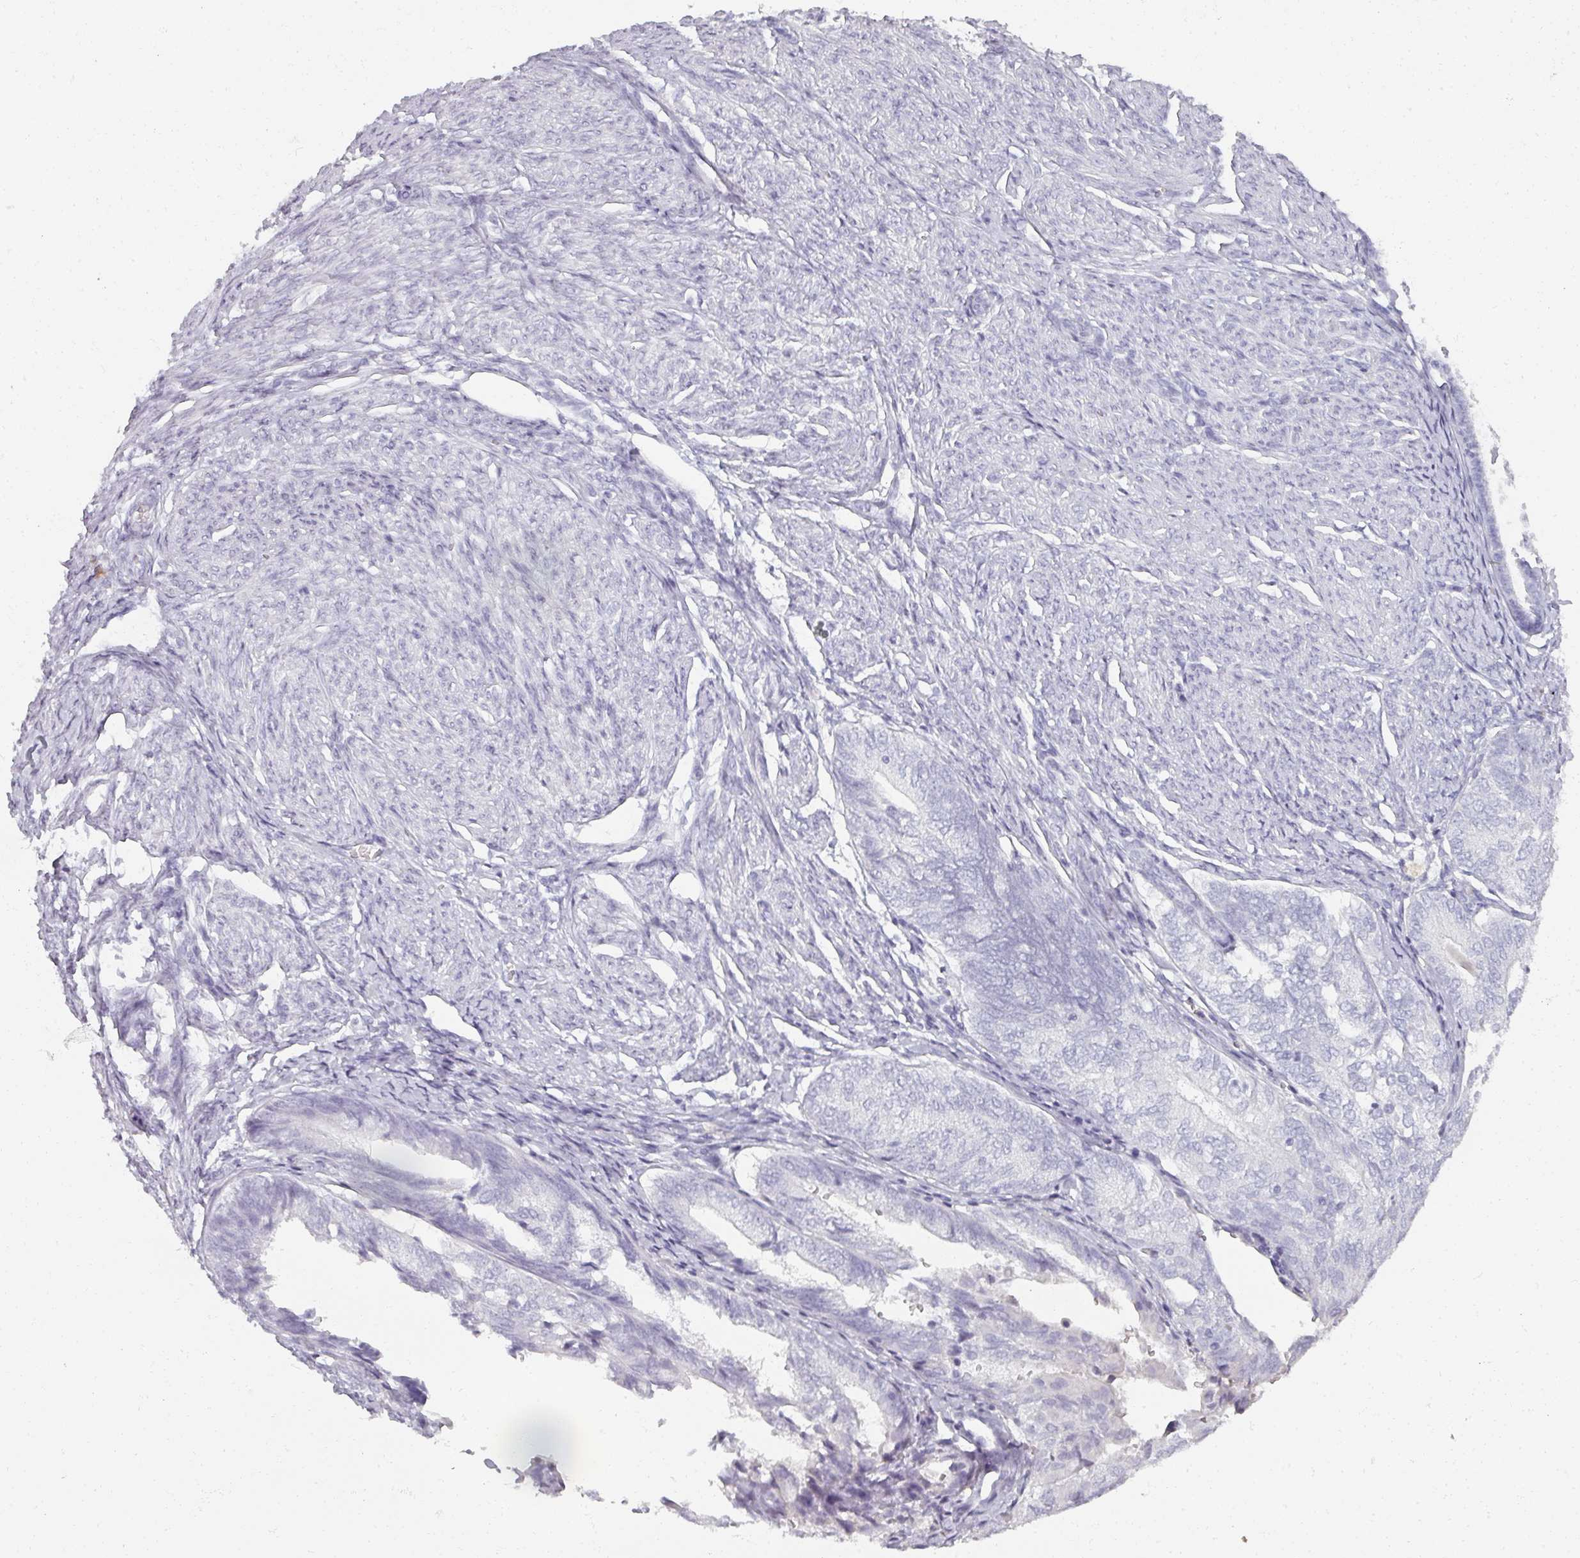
{"staining": {"intensity": "negative", "quantity": "none", "location": "none"}, "tissue": "endometrial cancer", "cell_type": "Tumor cells", "image_type": "cancer", "snomed": [{"axis": "morphology", "description": "Adenocarcinoma, NOS"}, {"axis": "topography", "description": "Endometrium"}], "caption": "Tumor cells show no significant positivity in endometrial cancer. (Immunohistochemistry, brightfield microscopy, high magnification).", "gene": "REG3G", "patient": {"sex": "female", "age": 87}}